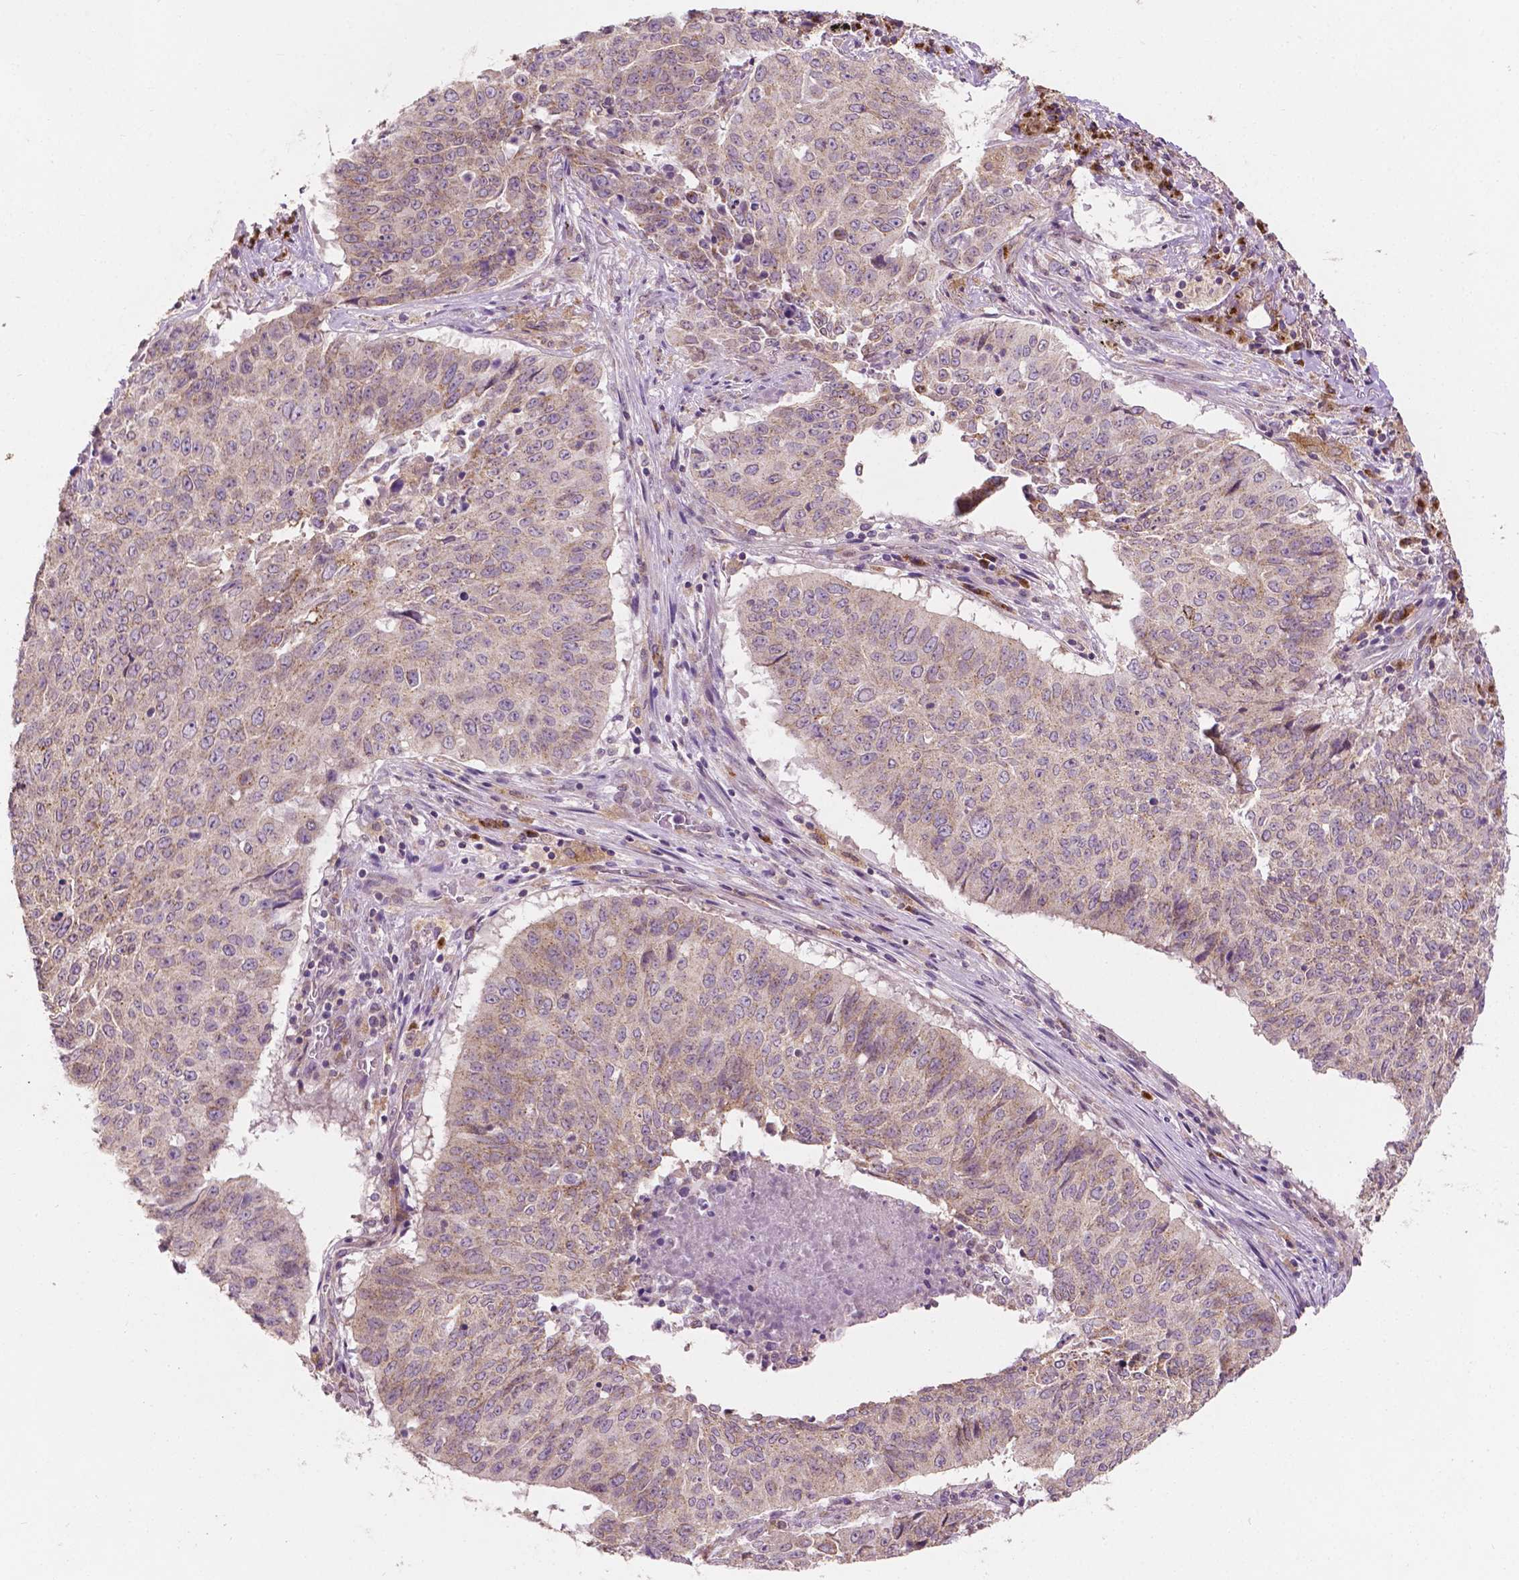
{"staining": {"intensity": "weak", "quantity": "25%-75%", "location": "cytoplasmic/membranous"}, "tissue": "lung cancer", "cell_type": "Tumor cells", "image_type": "cancer", "snomed": [{"axis": "morphology", "description": "Normal tissue, NOS"}, {"axis": "morphology", "description": "Squamous cell carcinoma, NOS"}, {"axis": "topography", "description": "Bronchus"}, {"axis": "topography", "description": "Lung"}], "caption": "Immunohistochemistry (IHC) (DAB (3,3'-diaminobenzidine)) staining of human lung cancer demonstrates weak cytoplasmic/membranous protein positivity in about 25%-75% of tumor cells.", "gene": "EBAG9", "patient": {"sex": "male", "age": 64}}